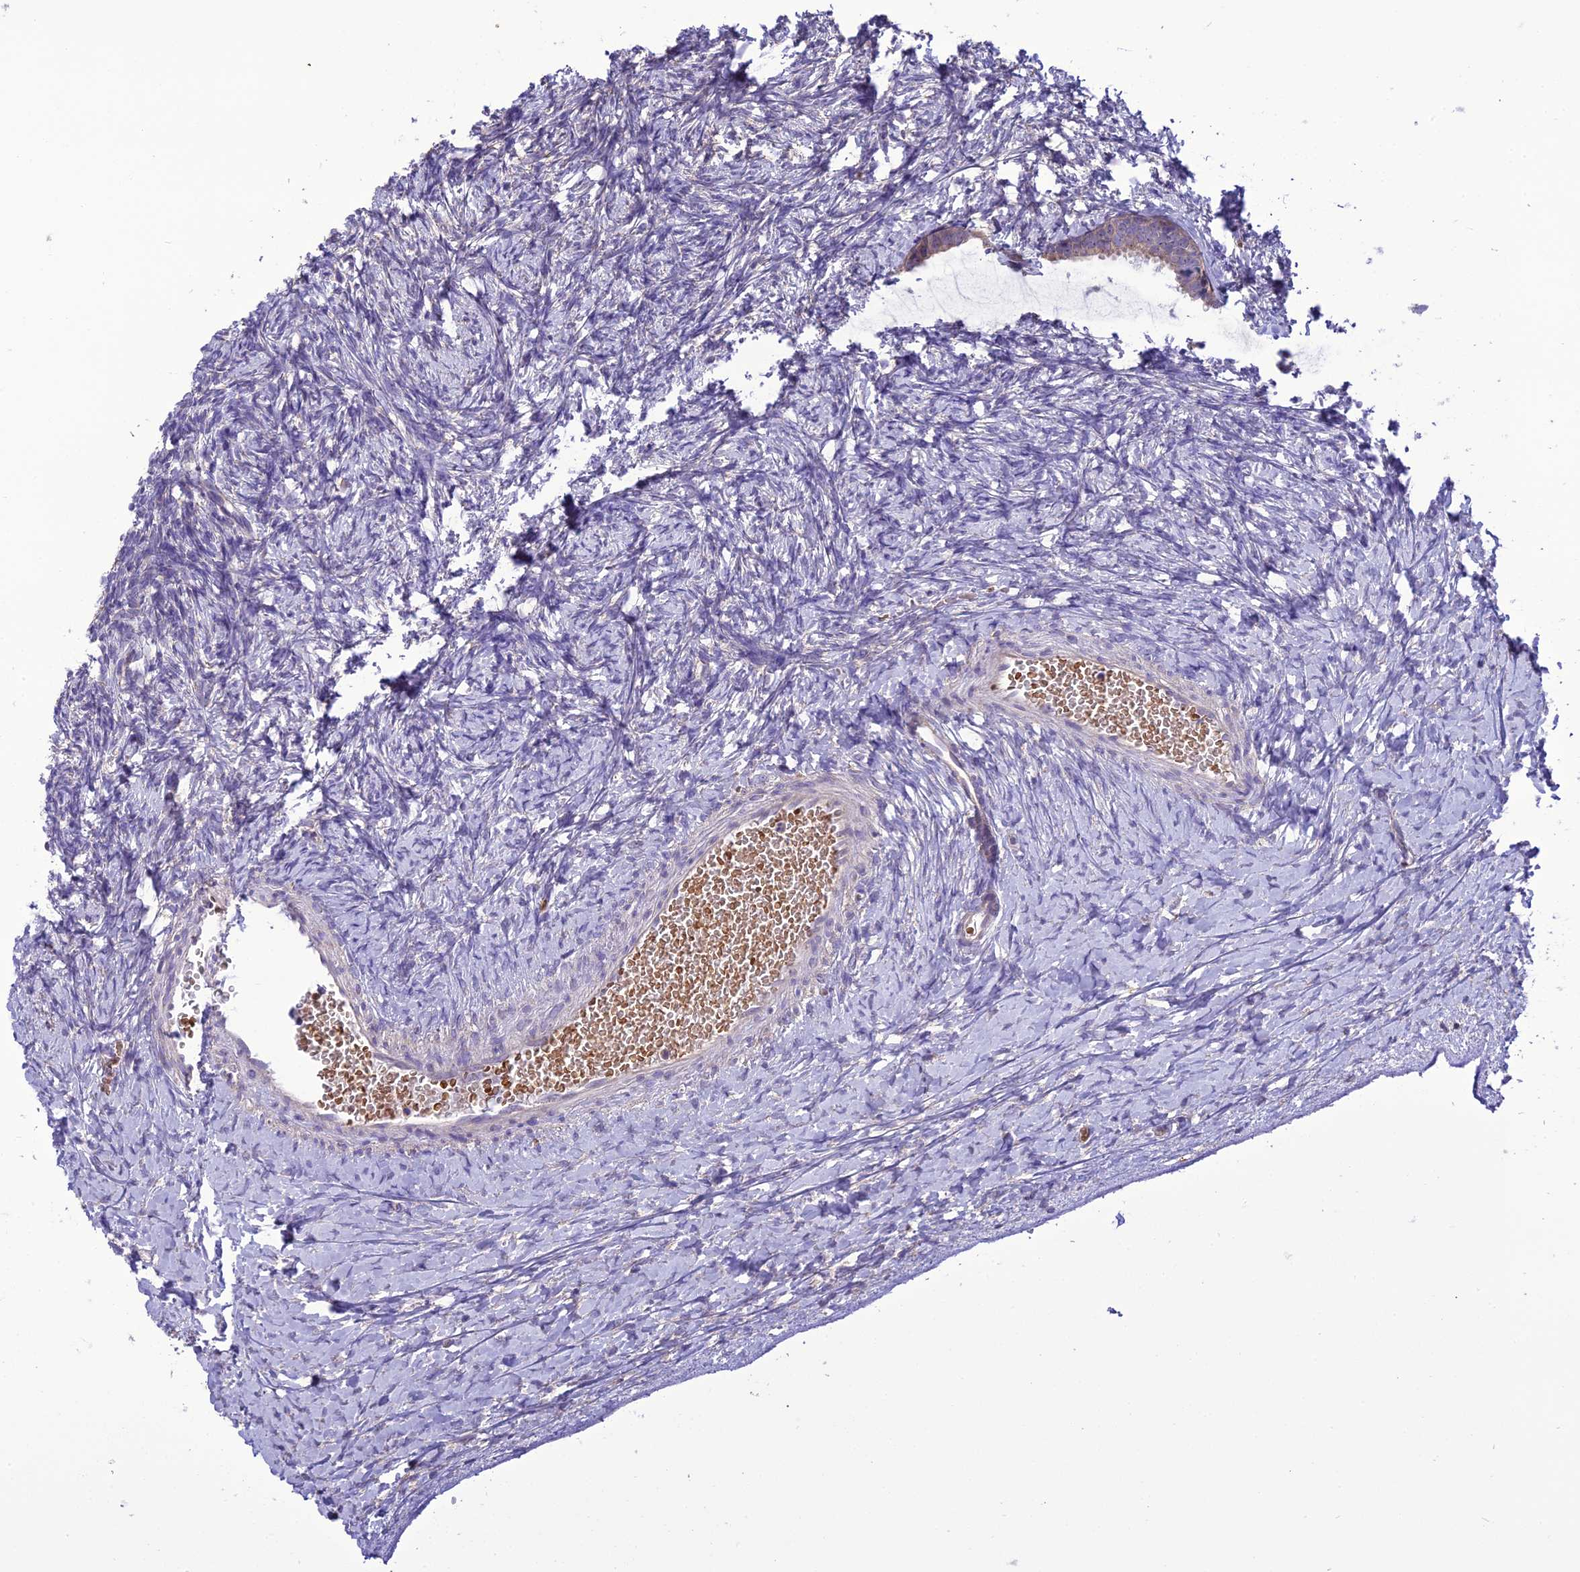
{"staining": {"intensity": "moderate", "quantity": ">75%", "location": "cytoplasmic/membranous"}, "tissue": "ovary", "cell_type": "Follicle cells", "image_type": "normal", "snomed": [{"axis": "morphology", "description": "Normal tissue, NOS"}, {"axis": "morphology", "description": "Developmental malformation"}, {"axis": "topography", "description": "Ovary"}], "caption": "A medium amount of moderate cytoplasmic/membranous positivity is appreciated in approximately >75% of follicle cells in unremarkable ovary. The protein is stained brown, and the nuclei are stained in blue (DAB IHC with brightfield microscopy, high magnification).", "gene": "ENSG00000260272", "patient": {"sex": "female", "age": 39}}